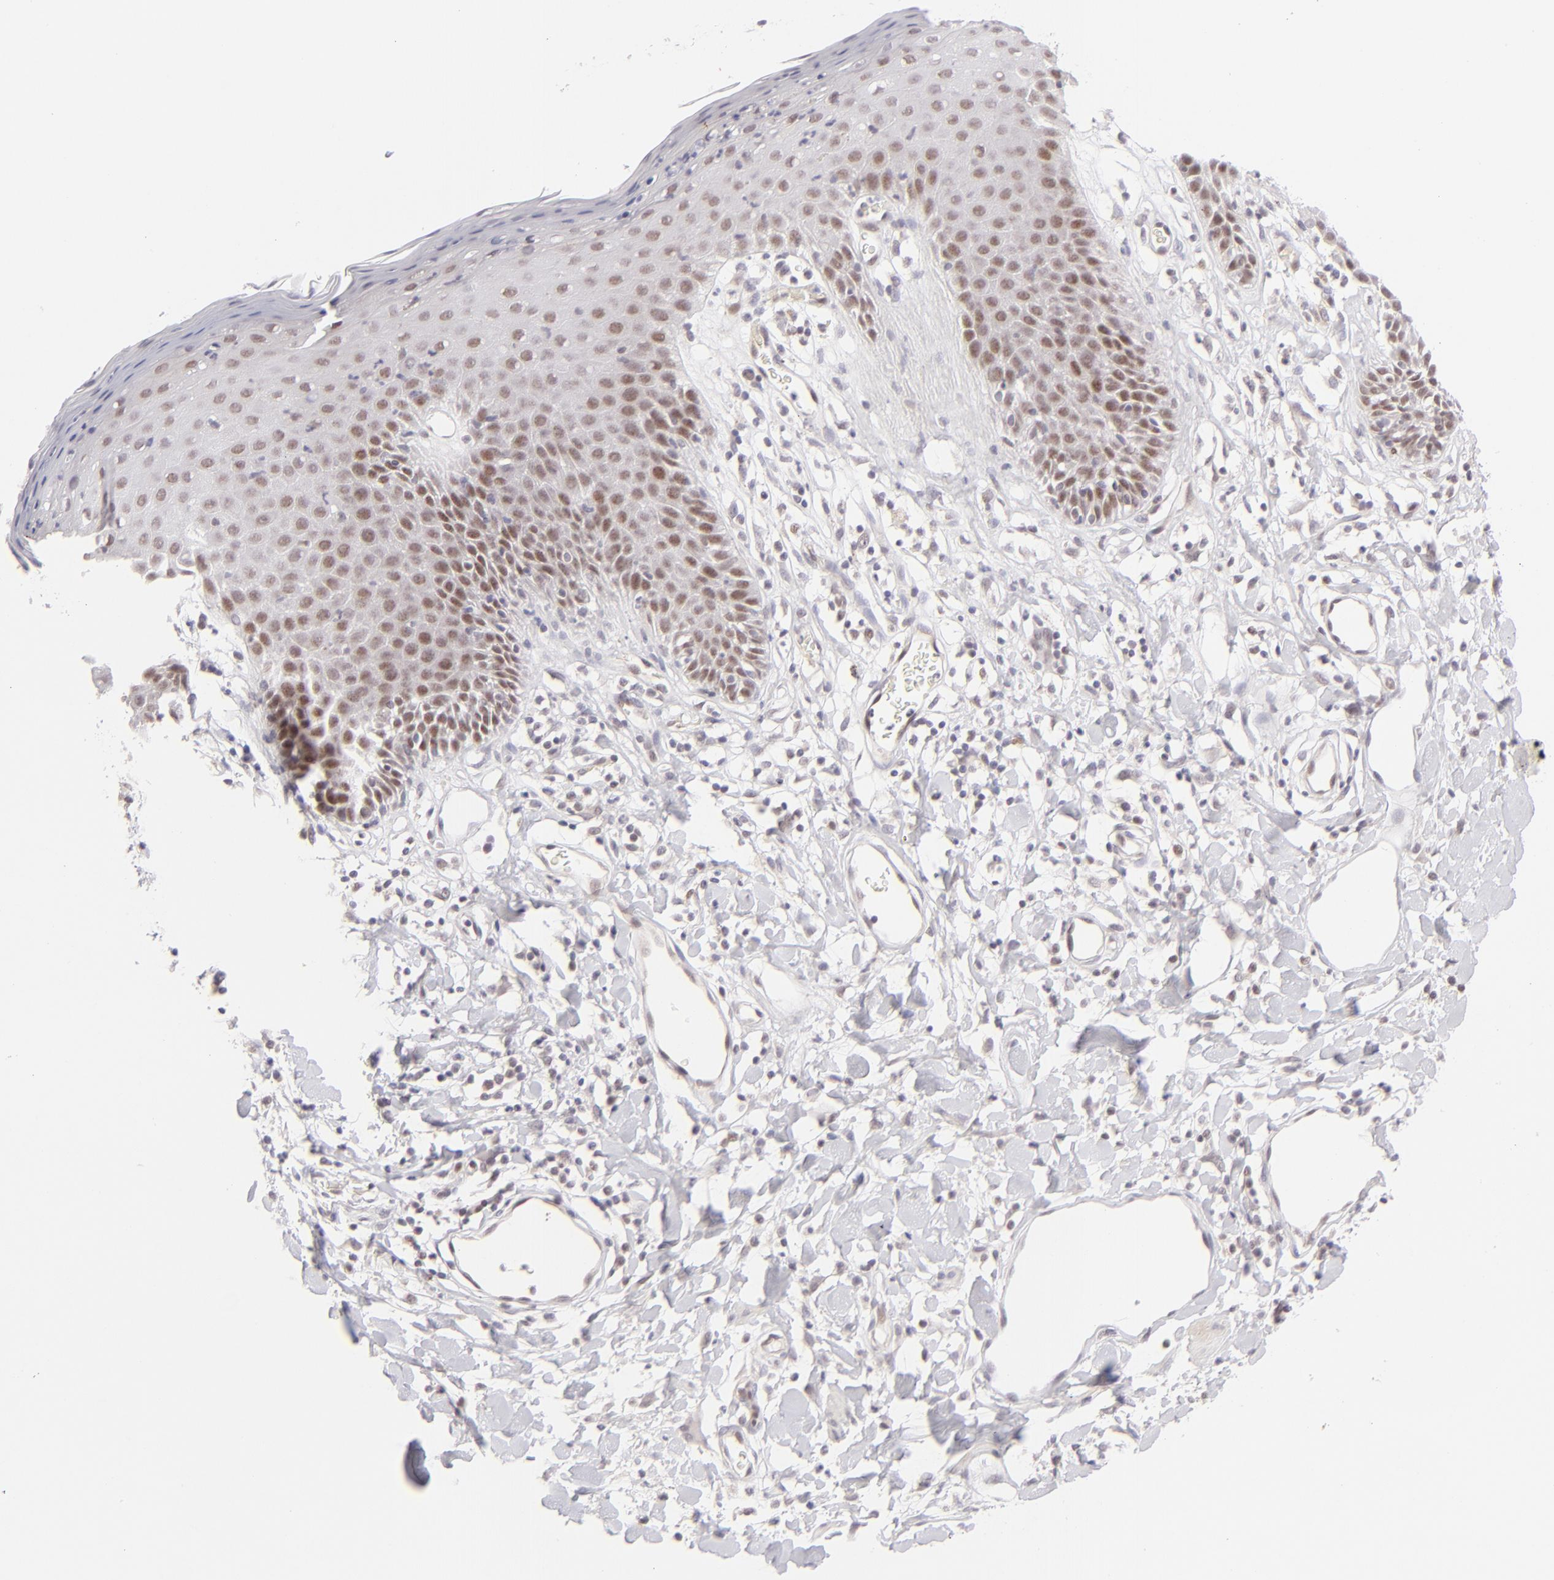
{"staining": {"intensity": "moderate", "quantity": "25%-75%", "location": "nuclear"}, "tissue": "skin", "cell_type": "Epidermal cells", "image_type": "normal", "snomed": [{"axis": "morphology", "description": "Normal tissue, NOS"}, {"axis": "topography", "description": "Vulva"}, {"axis": "topography", "description": "Peripheral nerve tissue"}], "caption": "IHC of unremarkable skin reveals medium levels of moderate nuclear staining in approximately 25%-75% of epidermal cells. The staining was performed using DAB (3,3'-diaminobenzidine) to visualize the protein expression in brown, while the nuclei were stained in blue with hematoxylin (Magnification: 20x).", "gene": "POU2F1", "patient": {"sex": "female", "age": 68}}